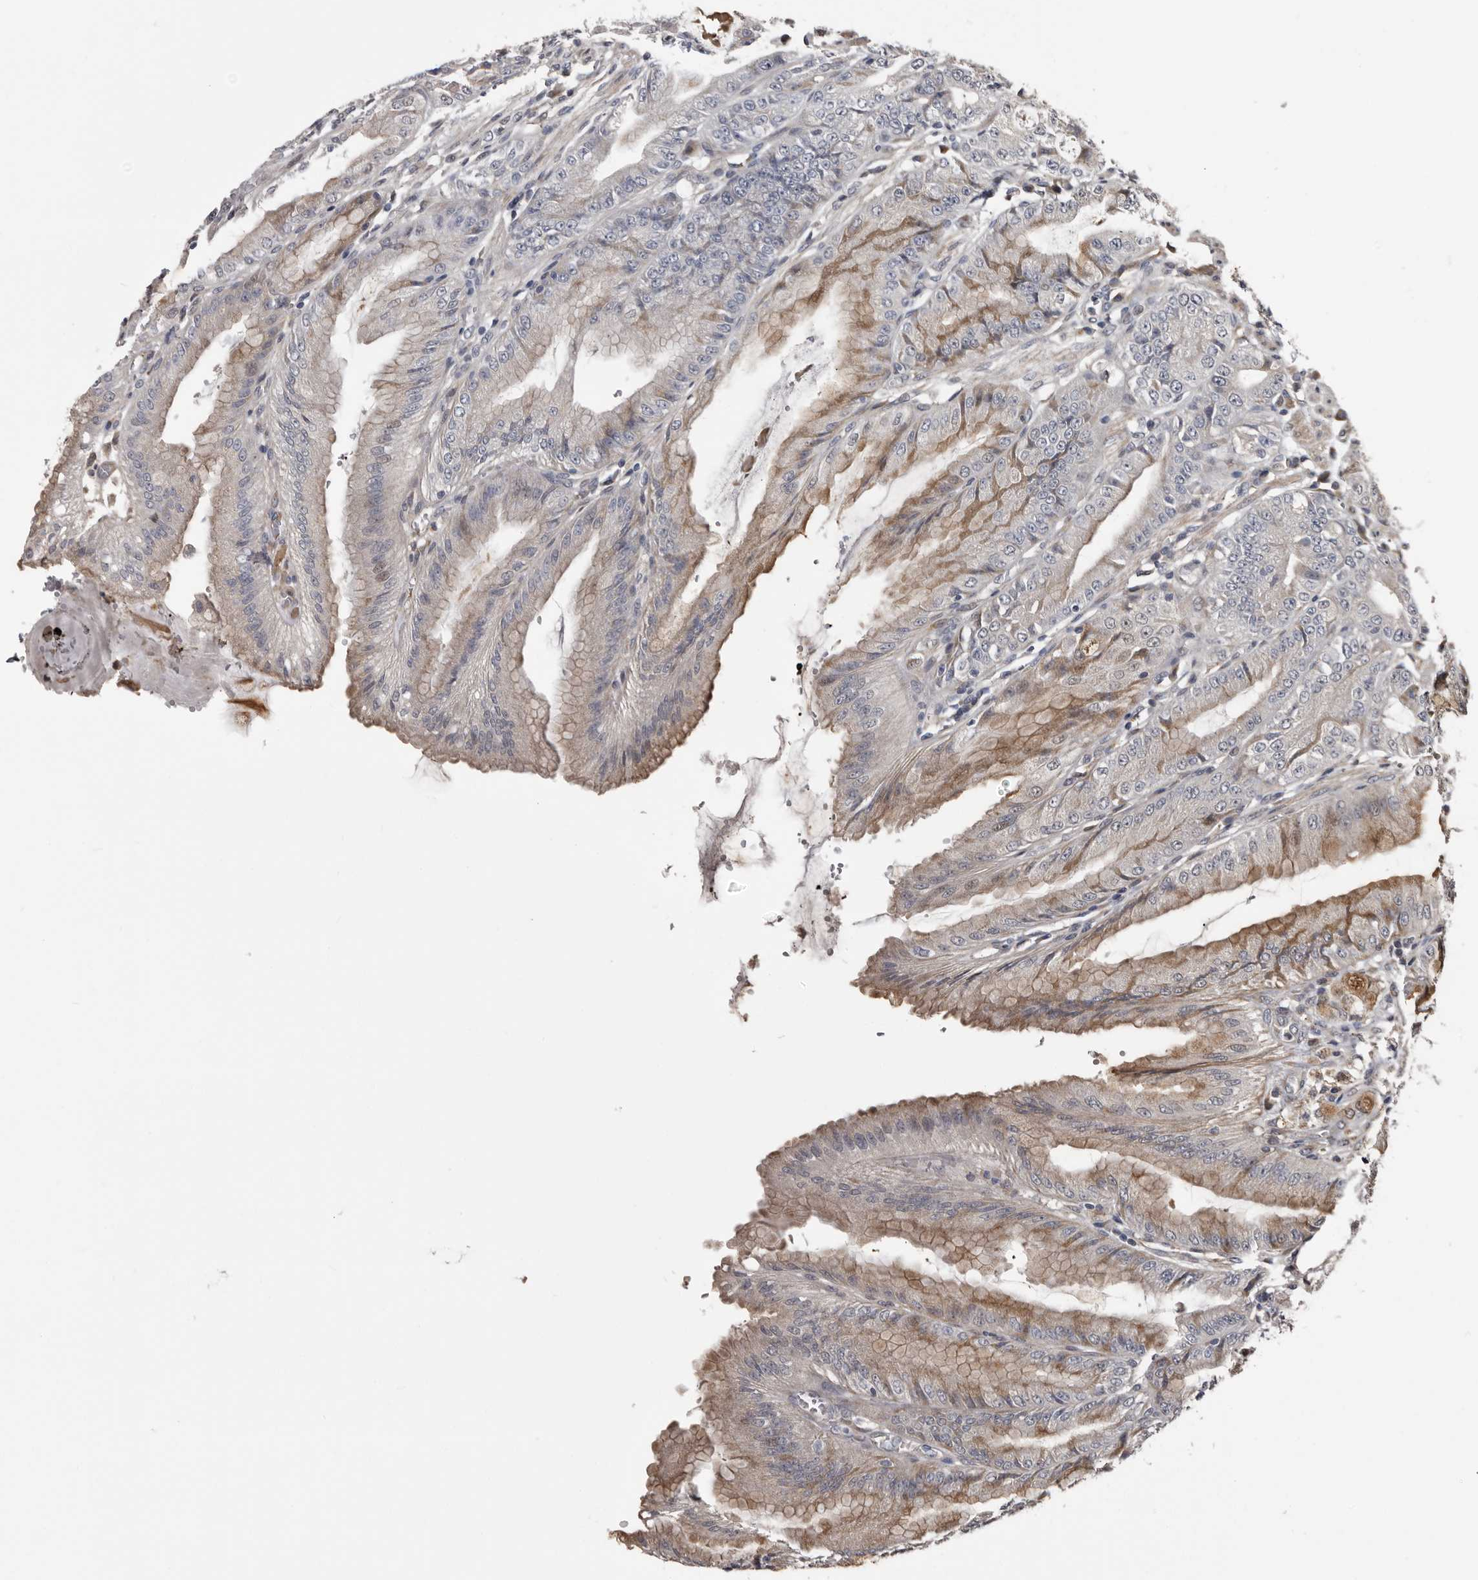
{"staining": {"intensity": "moderate", "quantity": "25%-75%", "location": "cytoplasmic/membranous"}, "tissue": "stomach", "cell_type": "Glandular cells", "image_type": "normal", "snomed": [{"axis": "morphology", "description": "Normal tissue, NOS"}, {"axis": "topography", "description": "Stomach, lower"}], "caption": "A medium amount of moderate cytoplasmic/membranous staining is seen in about 25%-75% of glandular cells in normal stomach. The protein is shown in brown color, while the nuclei are stained blue.", "gene": "SERTAD4", "patient": {"sex": "male", "age": 71}}